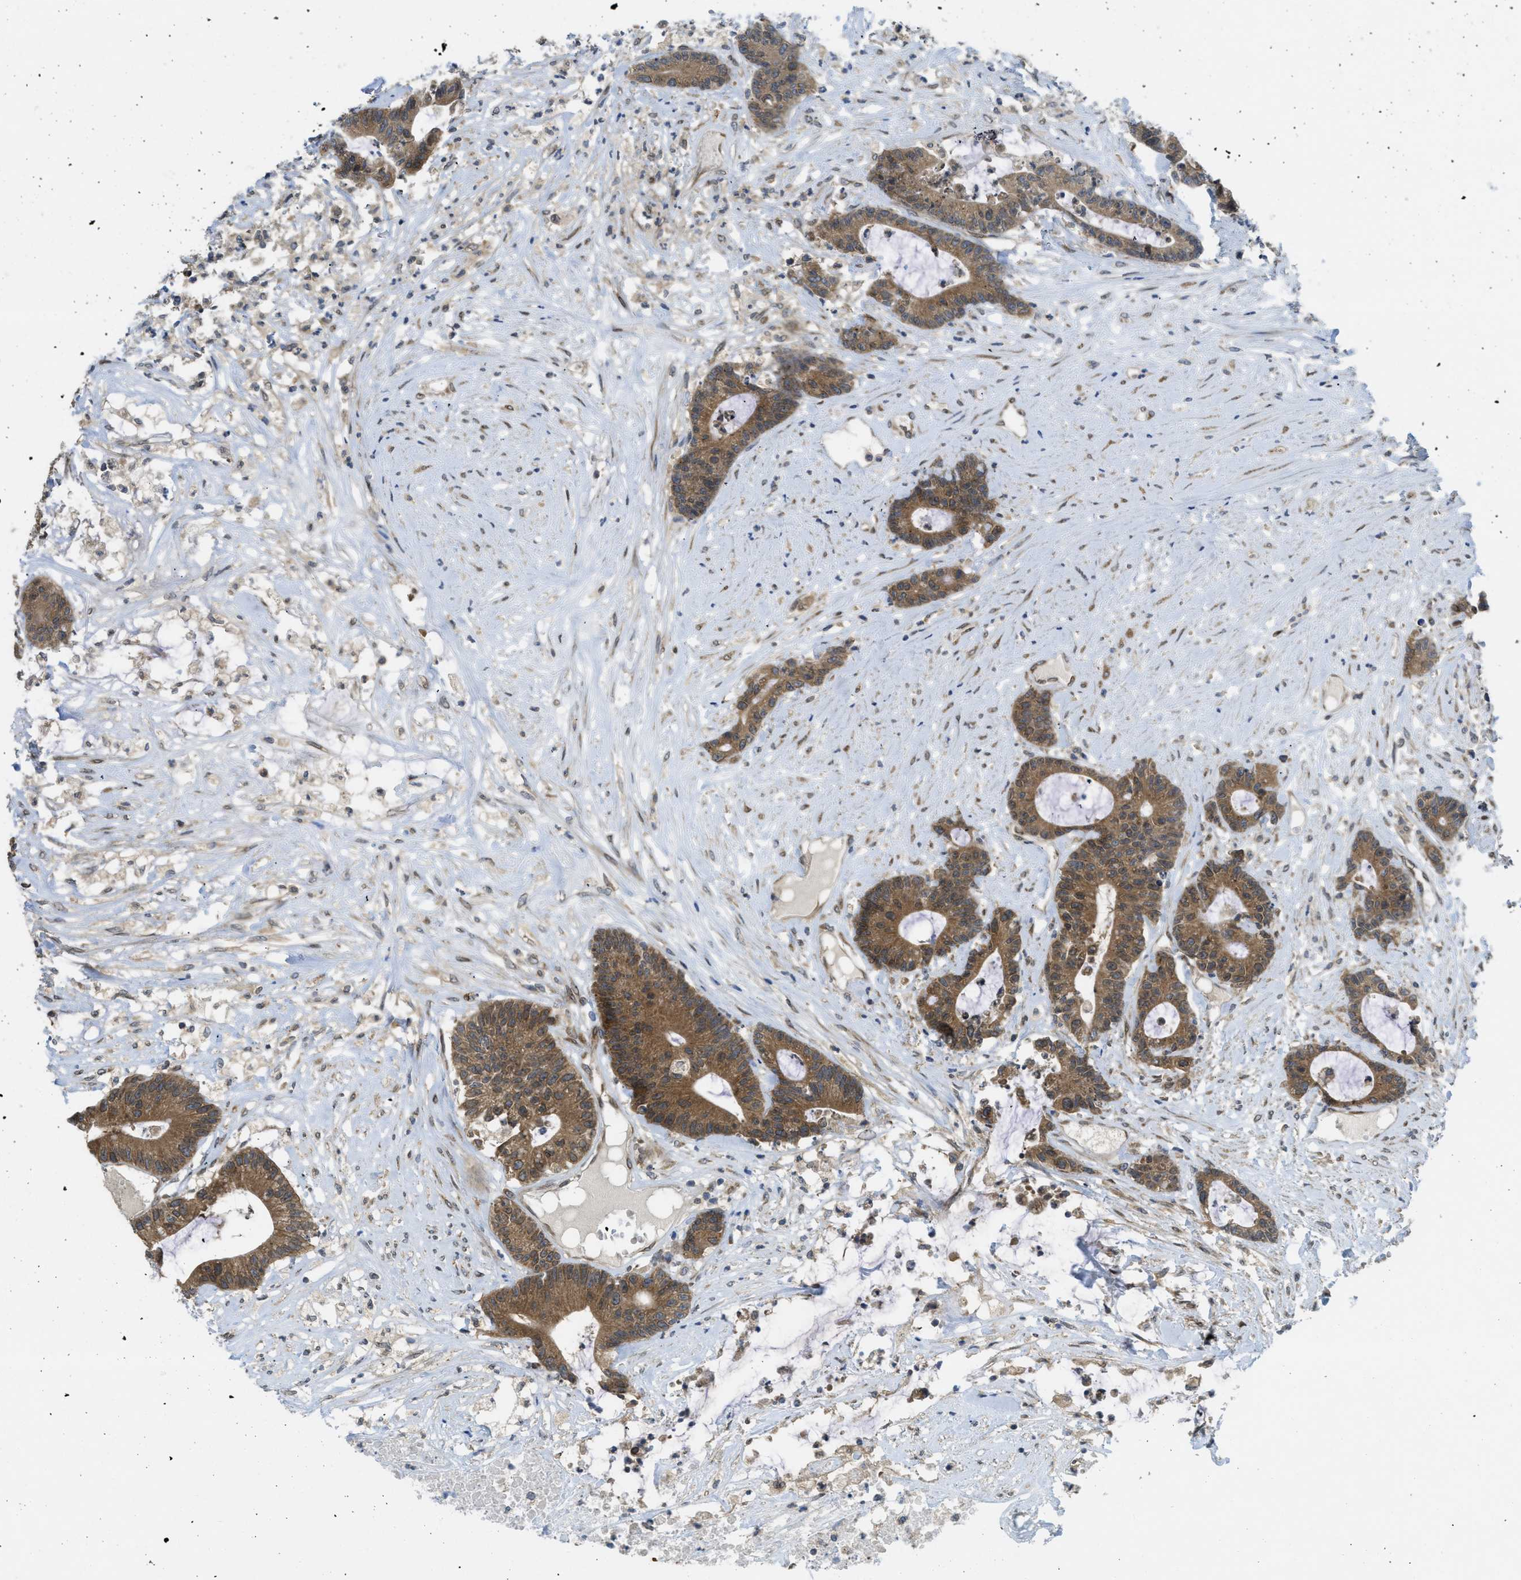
{"staining": {"intensity": "strong", "quantity": ">75%", "location": "cytoplasmic/membranous"}, "tissue": "colorectal cancer", "cell_type": "Tumor cells", "image_type": "cancer", "snomed": [{"axis": "morphology", "description": "Adenocarcinoma, NOS"}, {"axis": "topography", "description": "Colon"}], "caption": "Human colorectal cancer stained with a brown dye reveals strong cytoplasmic/membranous positive expression in about >75% of tumor cells.", "gene": "EIF2AK3", "patient": {"sex": "female", "age": 84}}